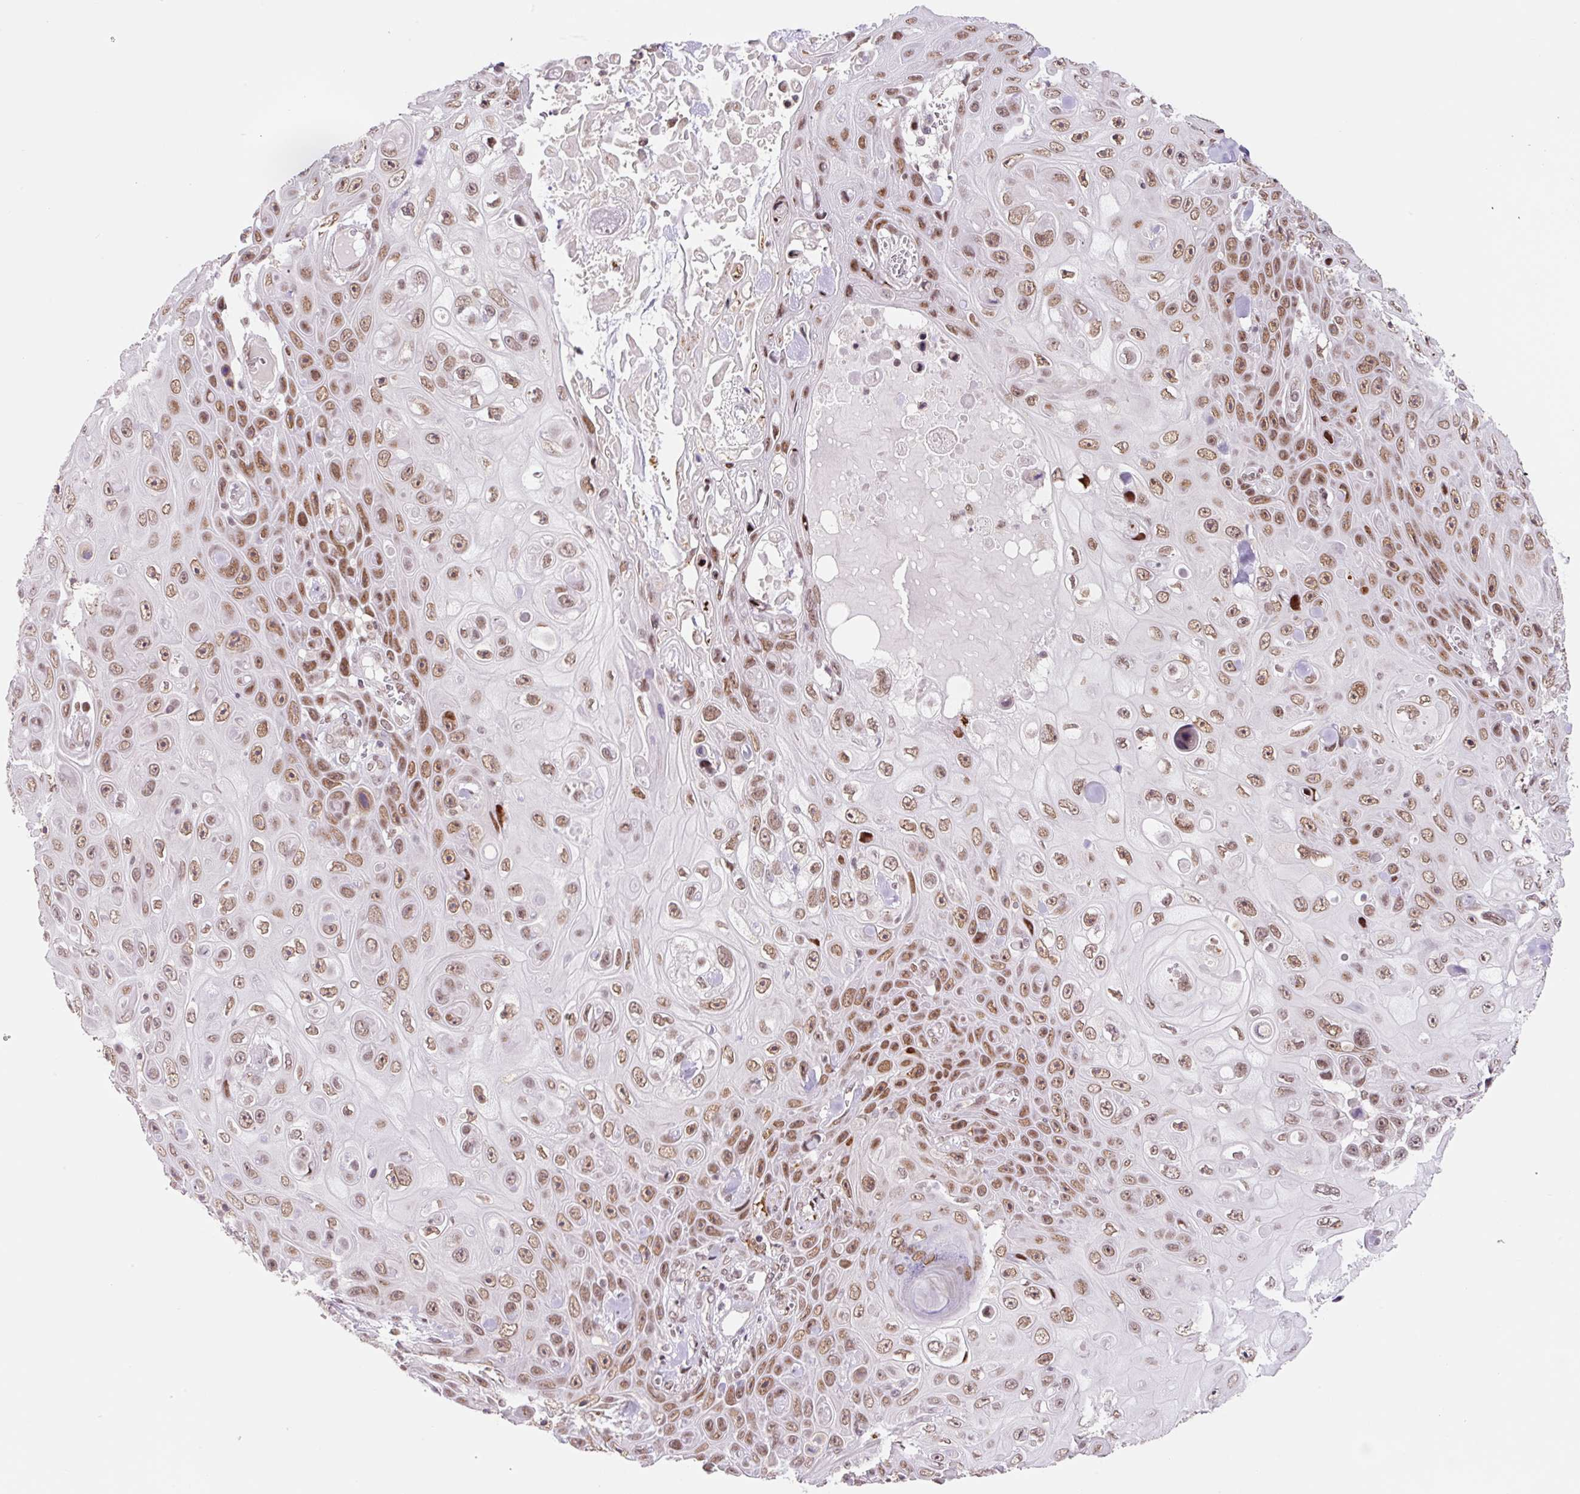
{"staining": {"intensity": "moderate", "quantity": ">75%", "location": "nuclear"}, "tissue": "skin cancer", "cell_type": "Tumor cells", "image_type": "cancer", "snomed": [{"axis": "morphology", "description": "Squamous cell carcinoma, NOS"}, {"axis": "topography", "description": "Skin"}], "caption": "Immunohistochemistry of human skin squamous cell carcinoma displays medium levels of moderate nuclear positivity in about >75% of tumor cells.", "gene": "CCNL2", "patient": {"sex": "male", "age": 82}}